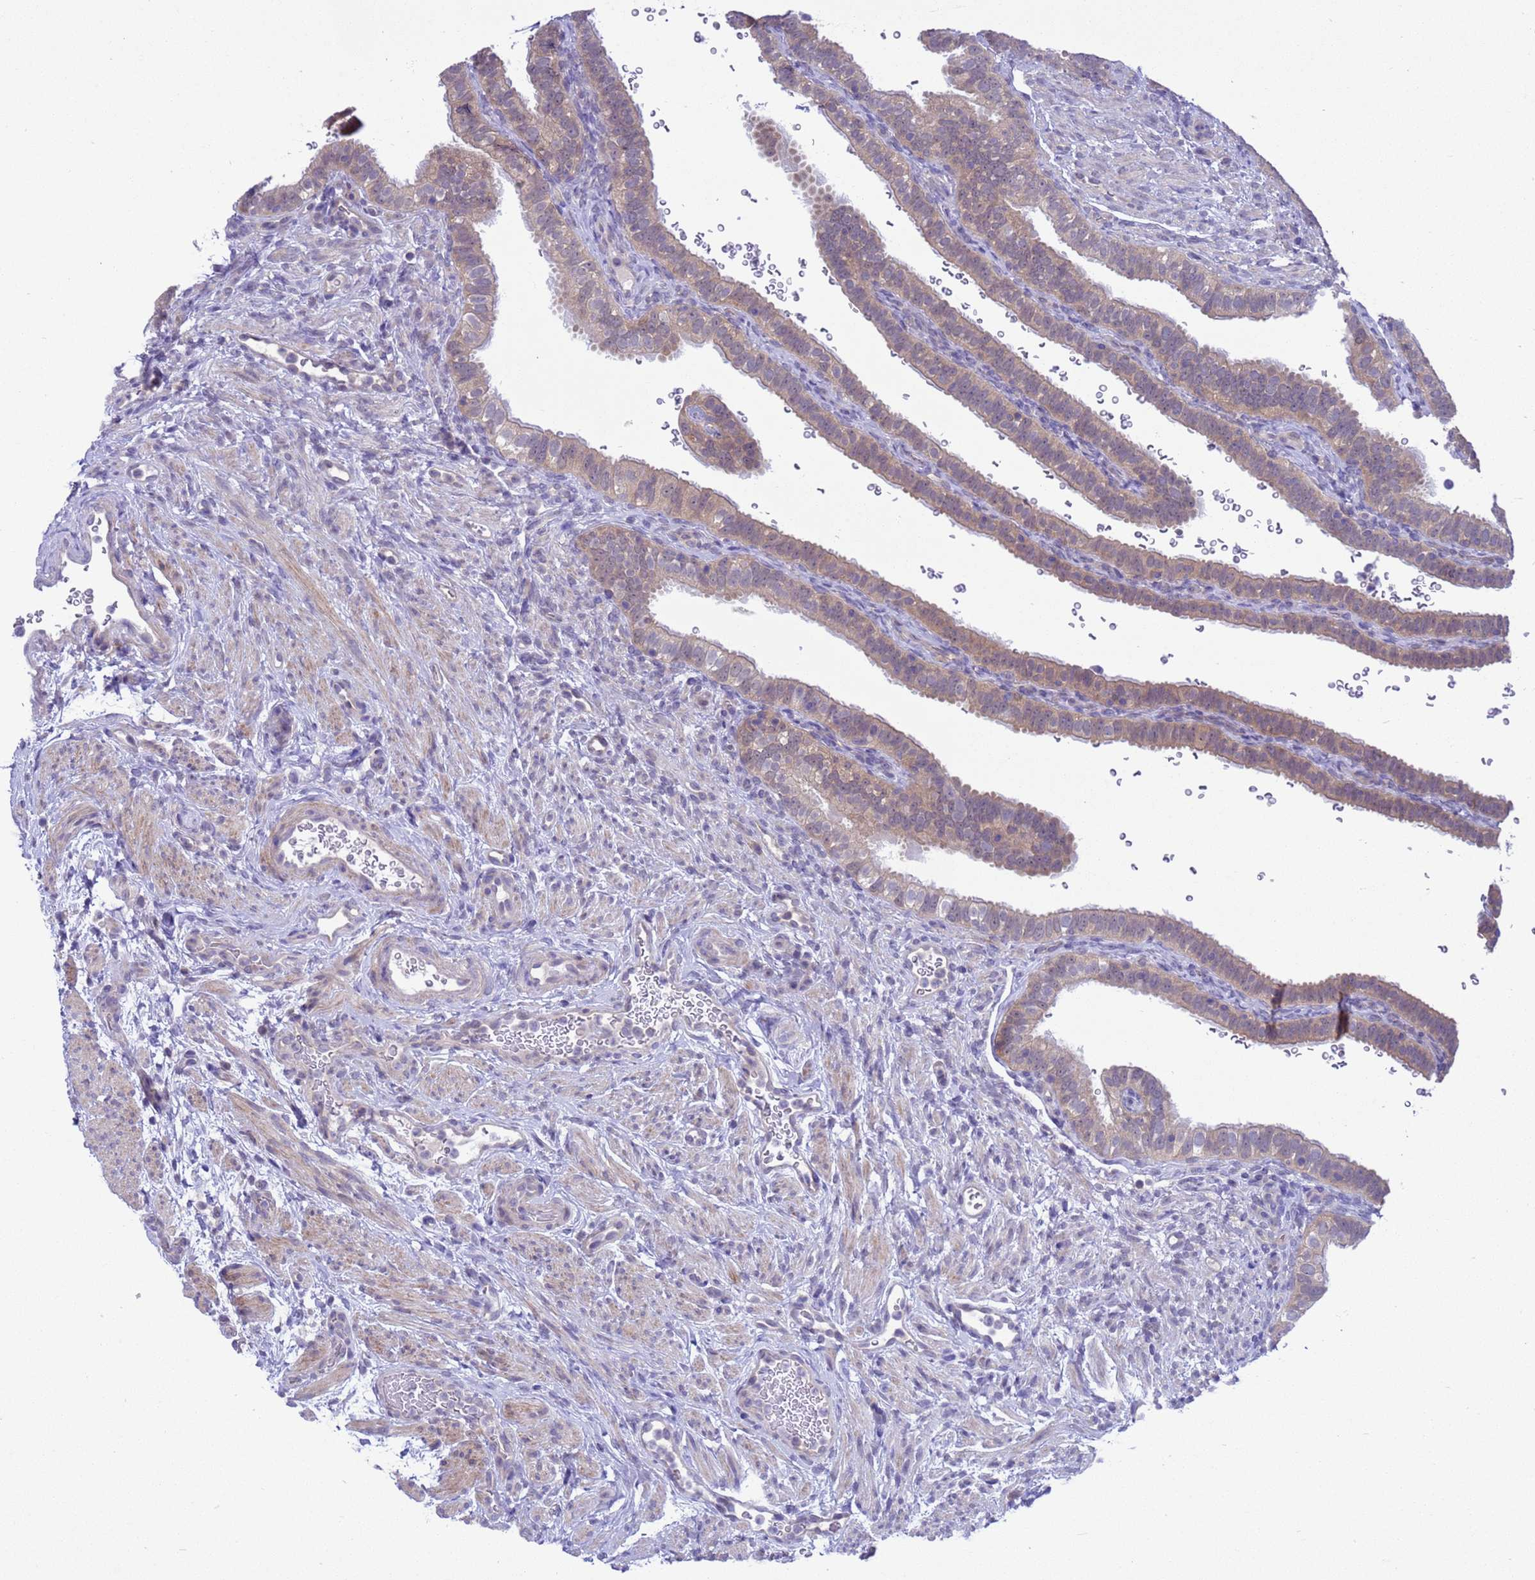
{"staining": {"intensity": "weak", "quantity": "25%-75%", "location": "cytoplasmic/membranous"}, "tissue": "fallopian tube", "cell_type": "Glandular cells", "image_type": "normal", "snomed": [{"axis": "morphology", "description": "Normal tissue, NOS"}, {"axis": "topography", "description": "Fallopian tube"}], "caption": "Protein analysis of normal fallopian tube demonstrates weak cytoplasmic/membranous expression in approximately 25%-75% of glandular cells.", "gene": "ZNF461", "patient": {"sex": "female", "age": 41}}